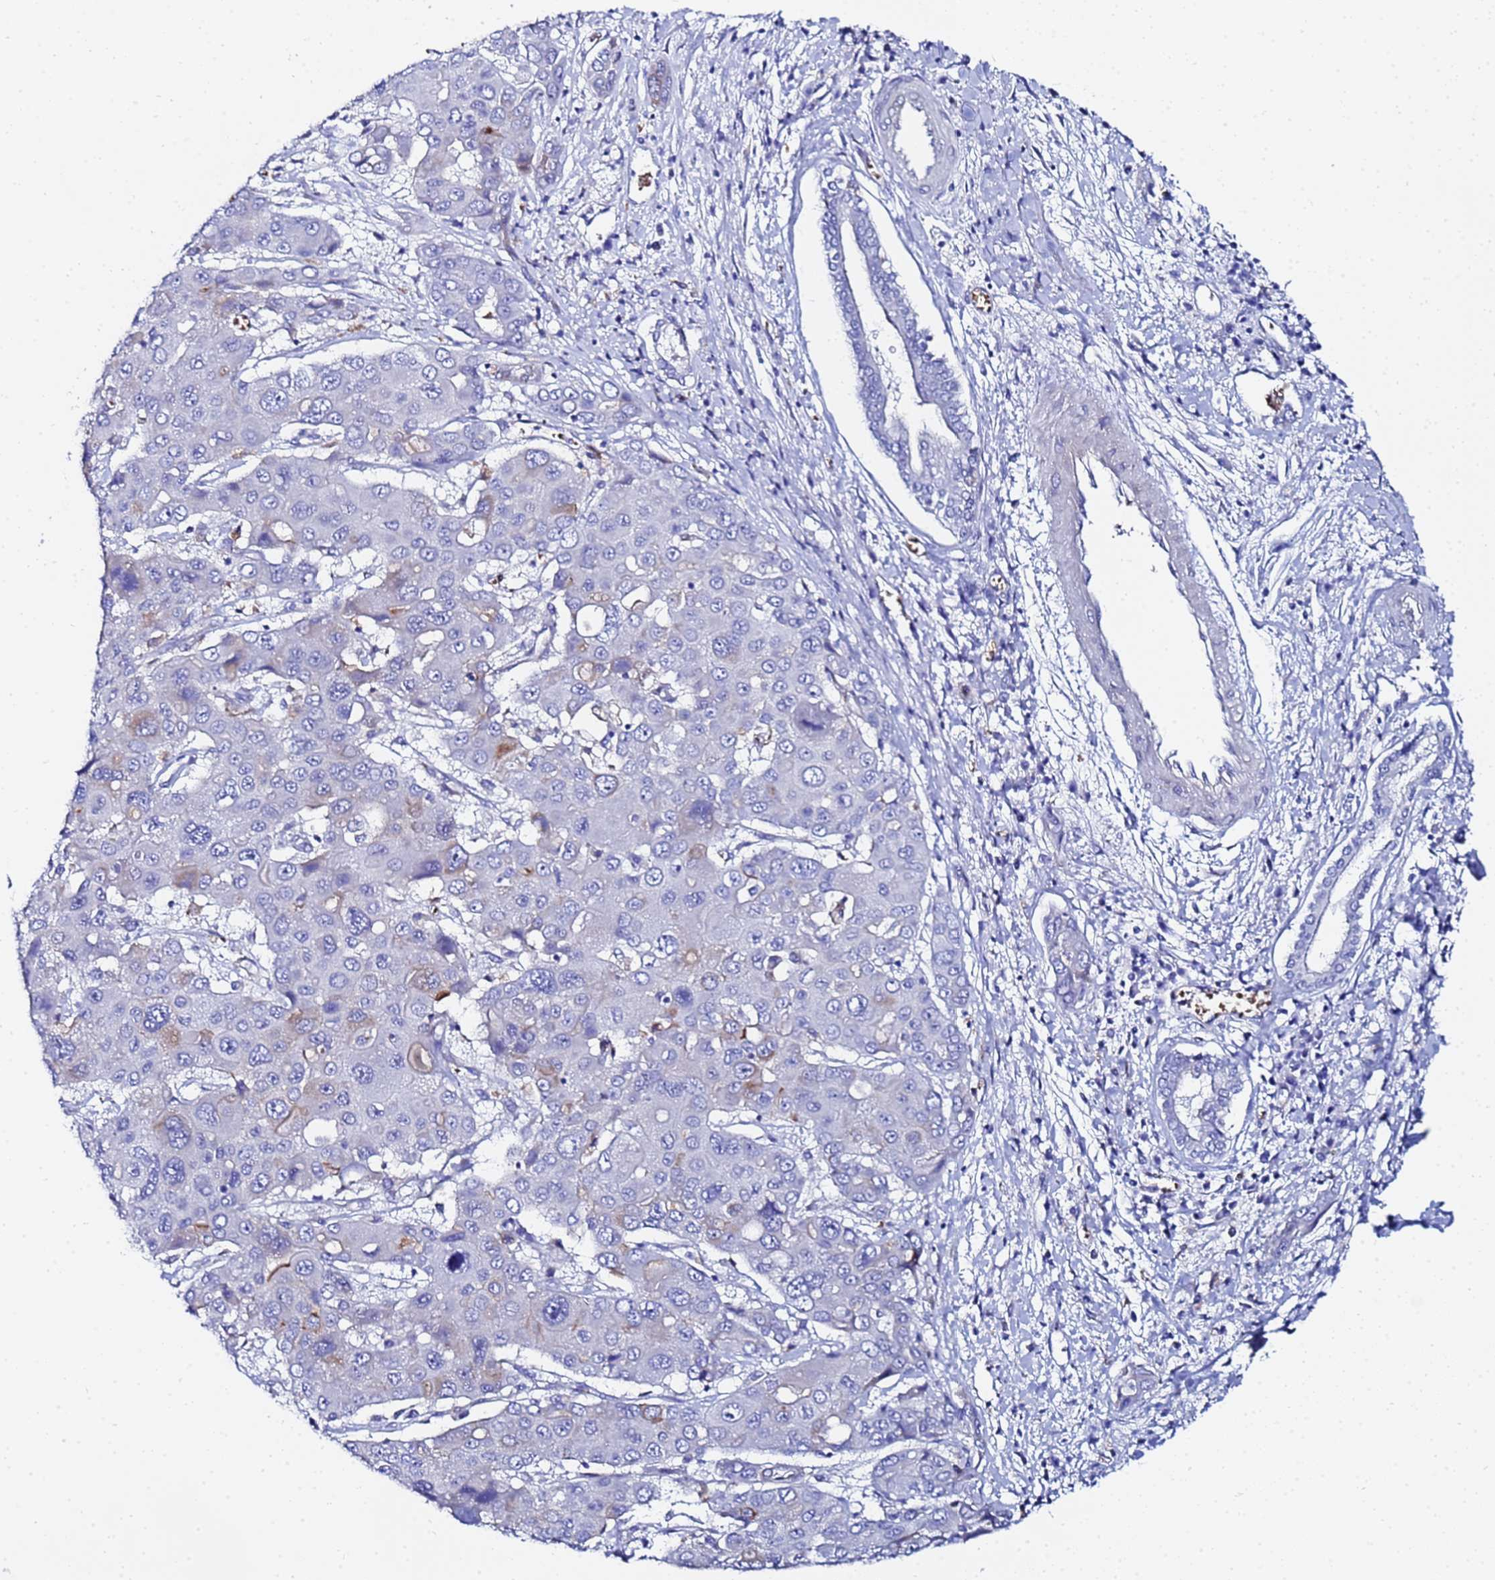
{"staining": {"intensity": "weak", "quantity": "<25%", "location": "cytoplasmic/membranous"}, "tissue": "liver cancer", "cell_type": "Tumor cells", "image_type": "cancer", "snomed": [{"axis": "morphology", "description": "Cholangiocarcinoma"}, {"axis": "topography", "description": "Liver"}], "caption": "Immunohistochemical staining of liver cholangiocarcinoma shows no significant expression in tumor cells.", "gene": "ZNF26", "patient": {"sex": "male", "age": 67}}